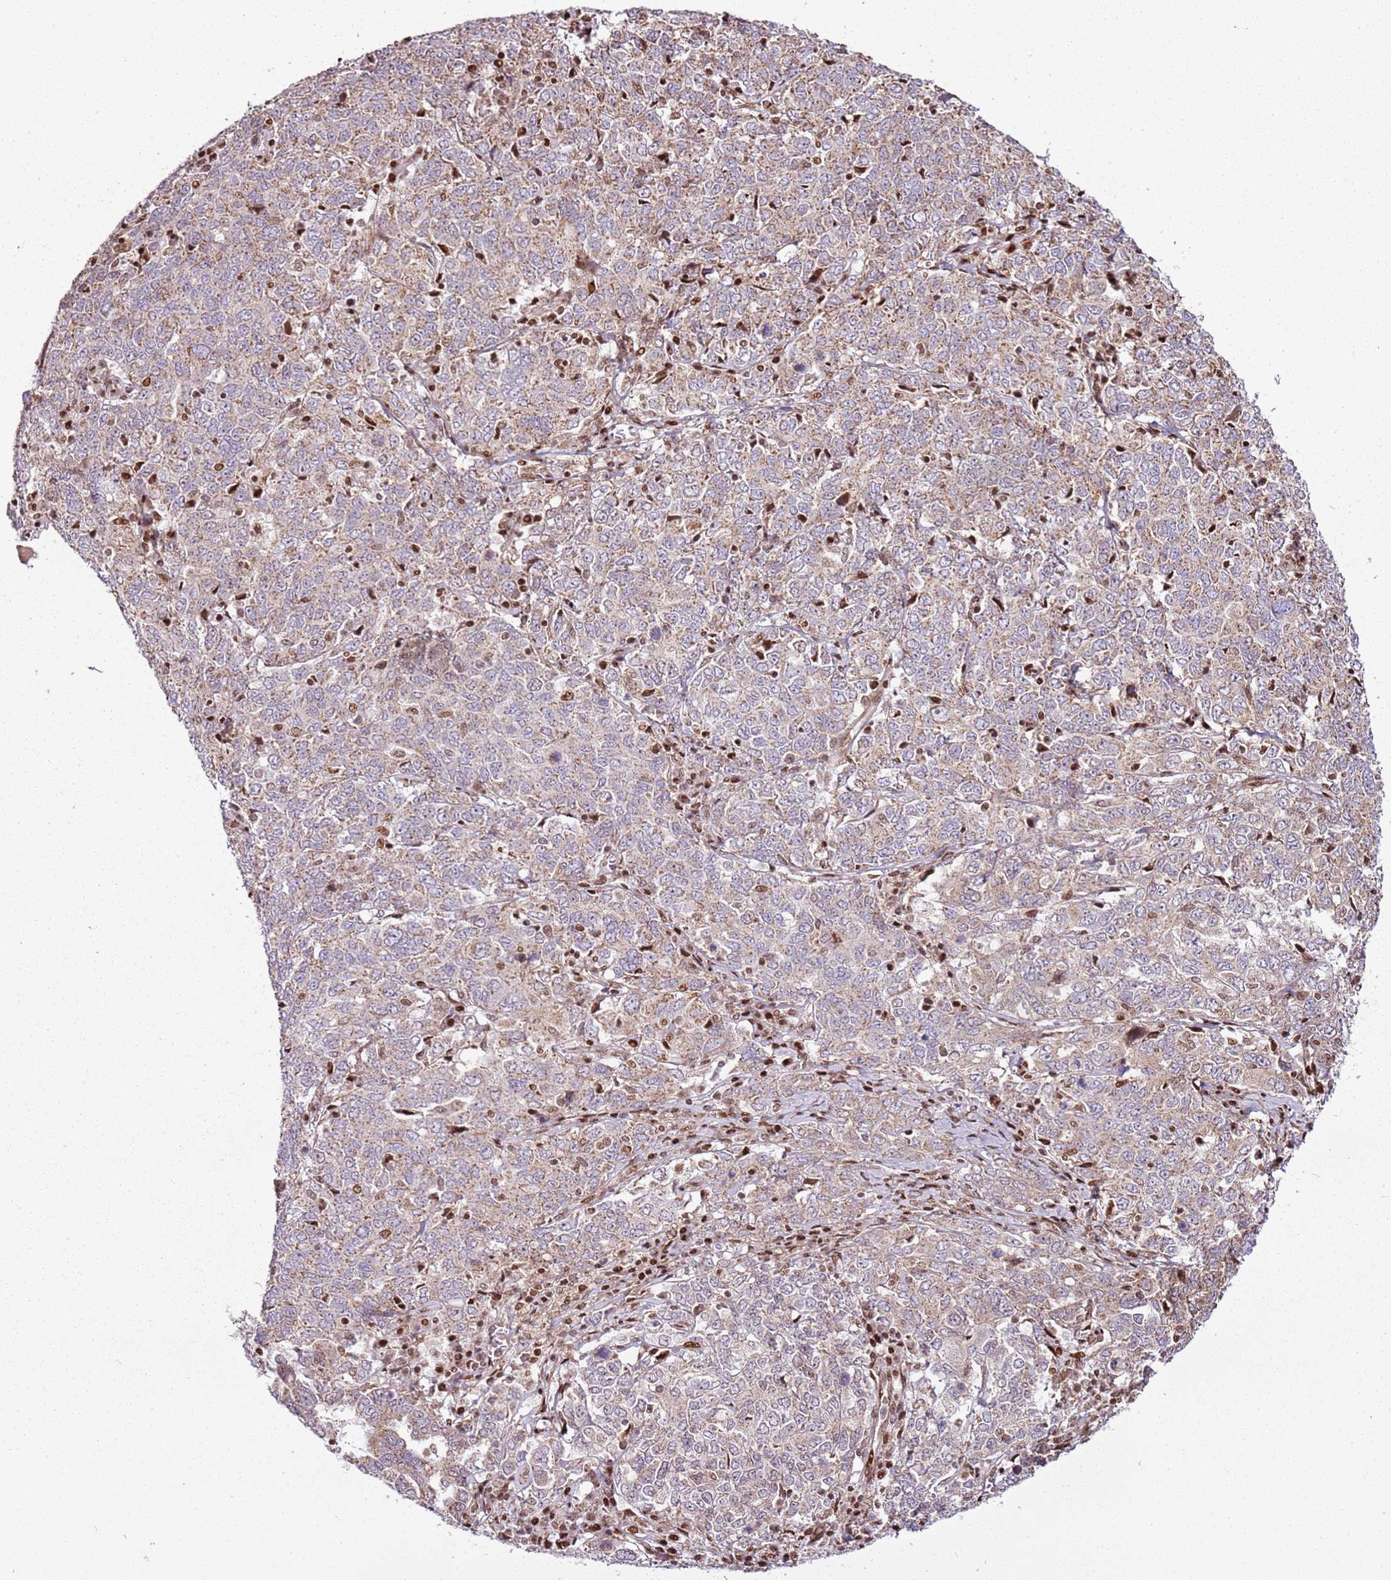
{"staining": {"intensity": "moderate", "quantity": "25%-75%", "location": "cytoplasmic/membranous"}, "tissue": "ovarian cancer", "cell_type": "Tumor cells", "image_type": "cancer", "snomed": [{"axis": "morphology", "description": "Carcinoma, endometroid"}, {"axis": "topography", "description": "Ovary"}], "caption": "This histopathology image exhibits immunohistochemistry staining of endometroid carcinoma (ovarian), with medium moderate cytoplasmic/membranous staining in about 25%-75% of tumor cells.", "gene": "PCTP", "patient": {"sex": "female", "age": 62}}